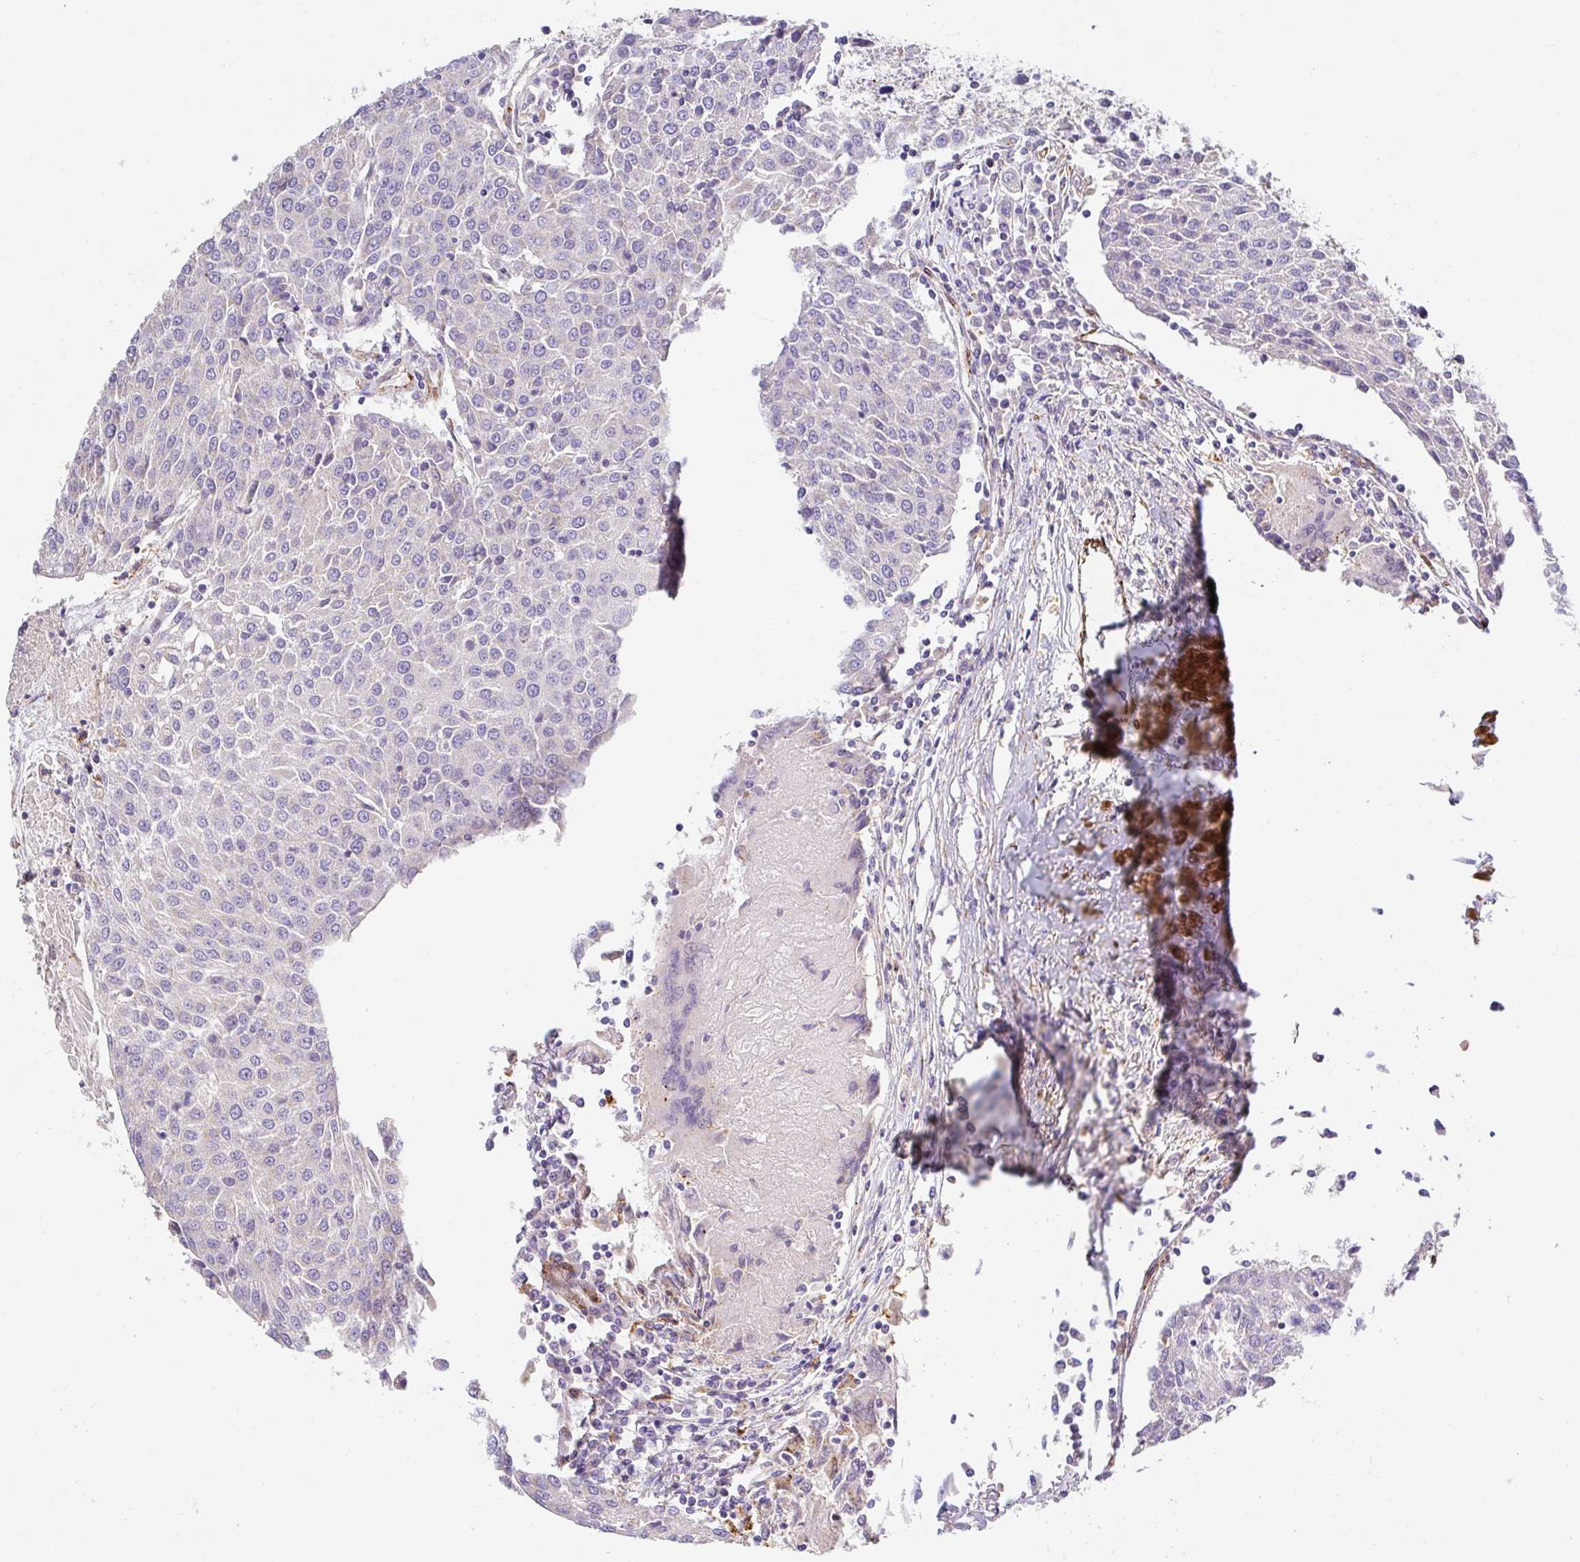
{"staining": {"intensity": "negative", "quantity": "none", "location": "none"}, "tissue": "urothelial cancer", "cell_type": "Tumor cells", "image_type": "cancer", "snomed": [{"axis": "morphology", "description": "Urothelial carcinoma, High grade"}, {"axis": "topography", "description": "Urinary bladder"}], "caption": "Immunohistochemistry histopathology image of high-grade urothelial carcinoma stained for a protein (brown), which demonstrates no staining in tumor cells.", "gene": "SLC25A17", "patient": {"sex": "female", "age": 85}}